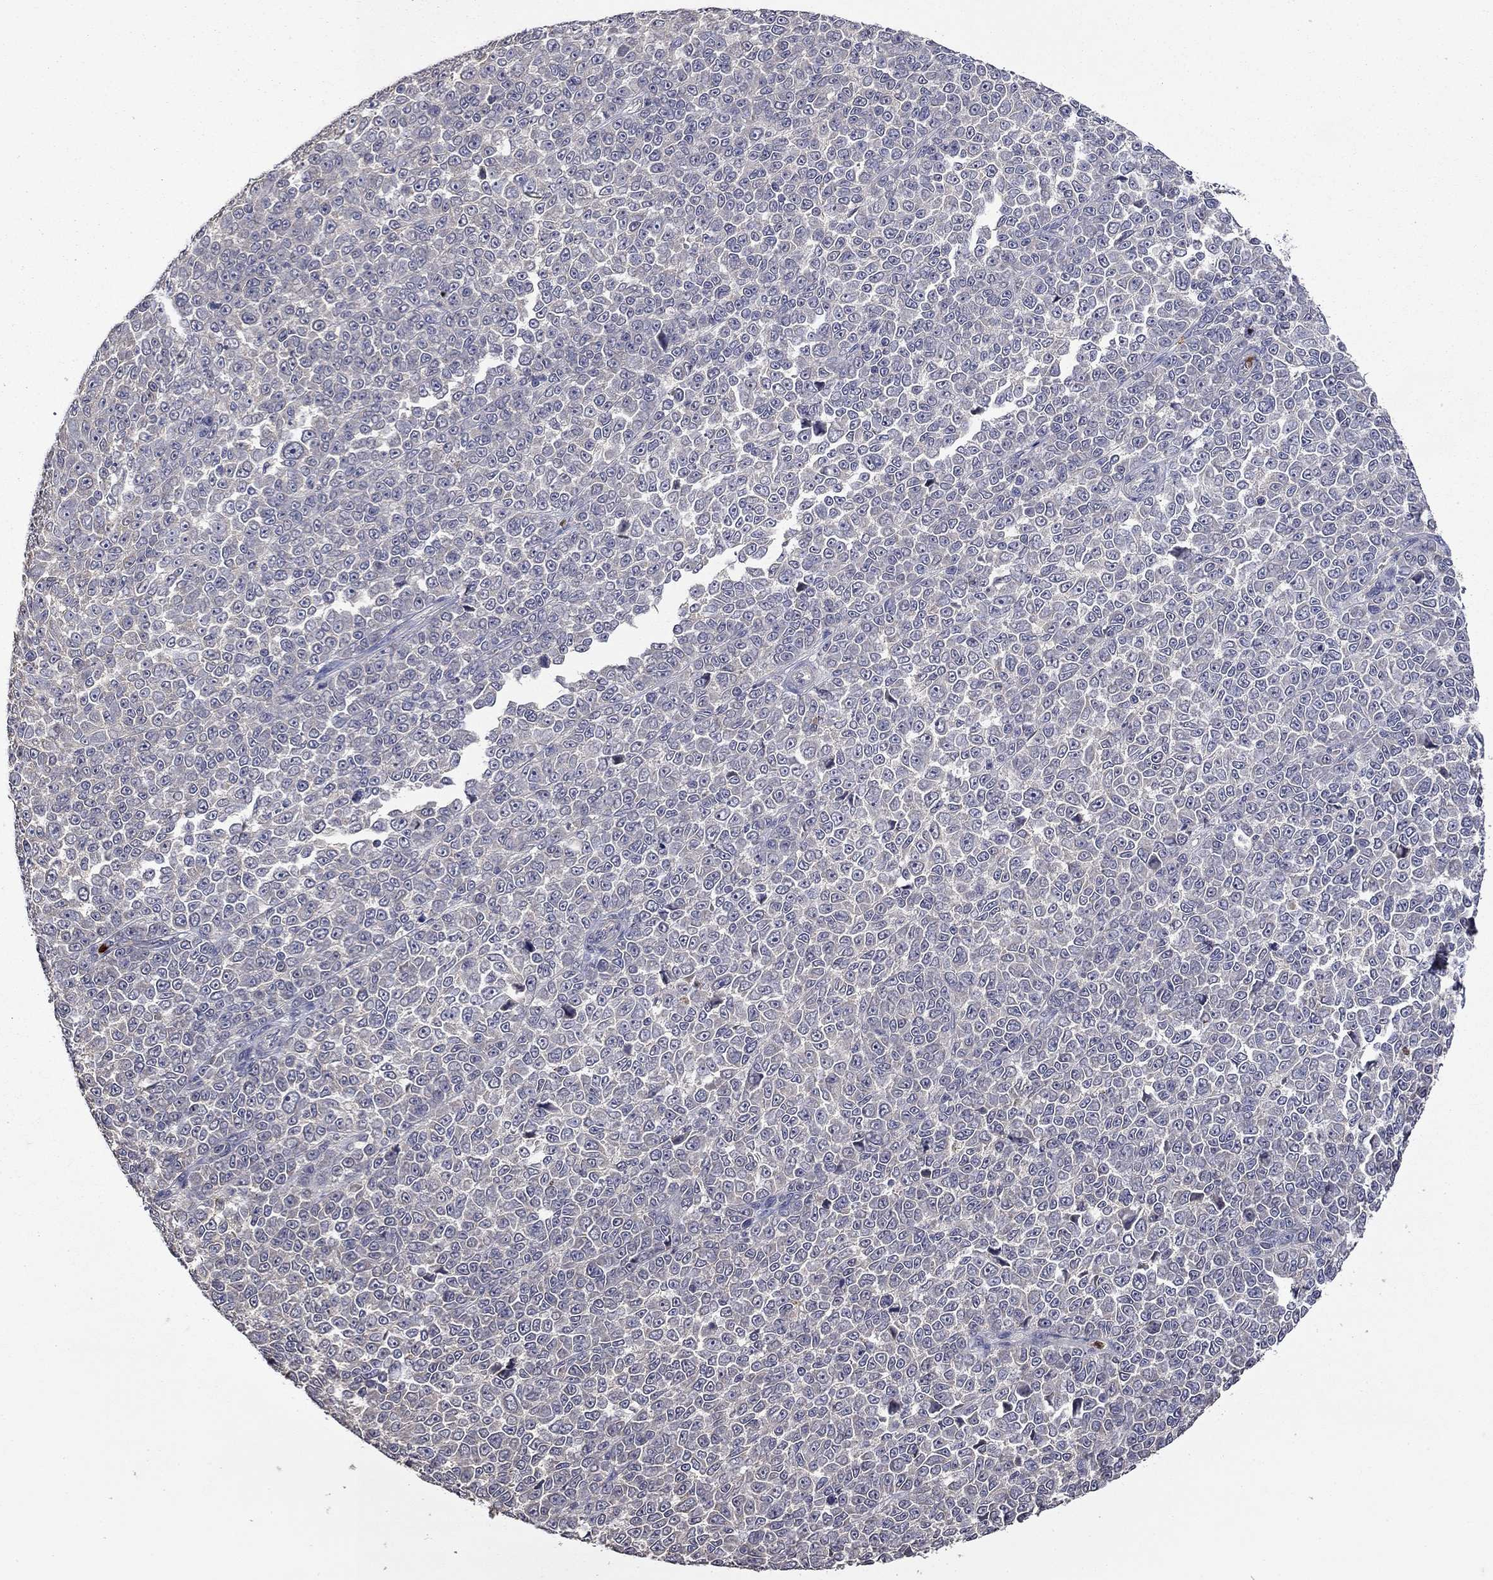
{"staining": {"intensity": "negative", "quantity": "none", "location": "none"}, "tissue": "melanoma", "cell_type": "Tumor cells", "image_type": "cancer", "snomed": [{"axis": "morphology", "description": "Malignant melanoma, NOS"}, {"axis": "topography", "description": "Skin"}], "caption": "Tumor cells show no significant protein staining in melanoma.", "gene": "SATB1", "patient": {"sex": "female", "age": 95}}